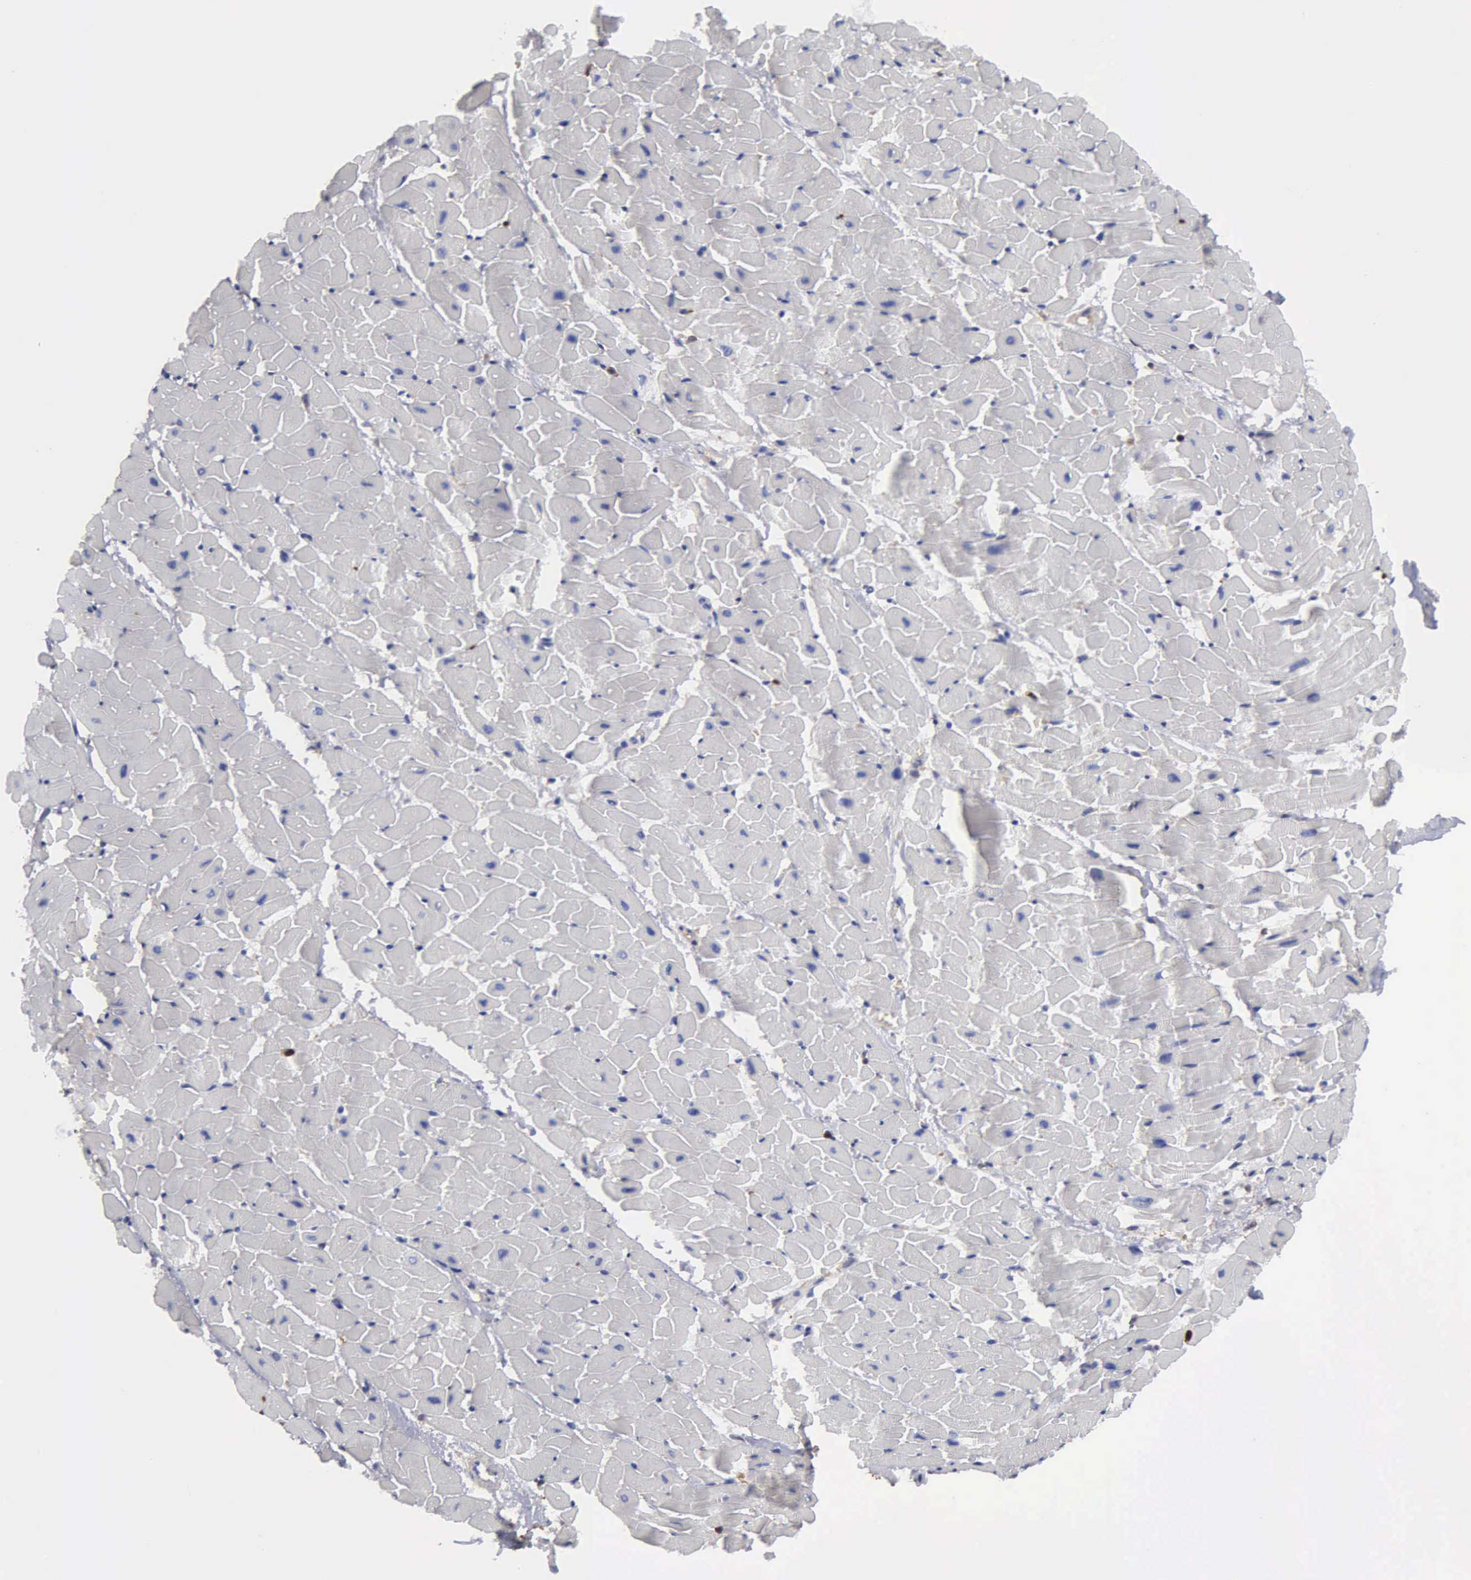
{"staining": {"intensity": "negative", "quantity": "none", "location": "none"}, "tissue": "heart muscle", "cell_type": "Cardiomyocytes", "image_type": "normal", "snomed": [{"axis": "morphology", "description": "Normal tissue, NOS"}, {"axis": "topography", "description": "Heart"}], "caption": "This photomicrograph is of benign heart muscle stained with immunohistochemistry to label a protein in brown with the nuclei are counter-stained blue. There is no expression in cardiomyocytes. Nuclei are stained in blue.", "gene": "G6PD", "patient": {"sex": "female", "age": 19}}